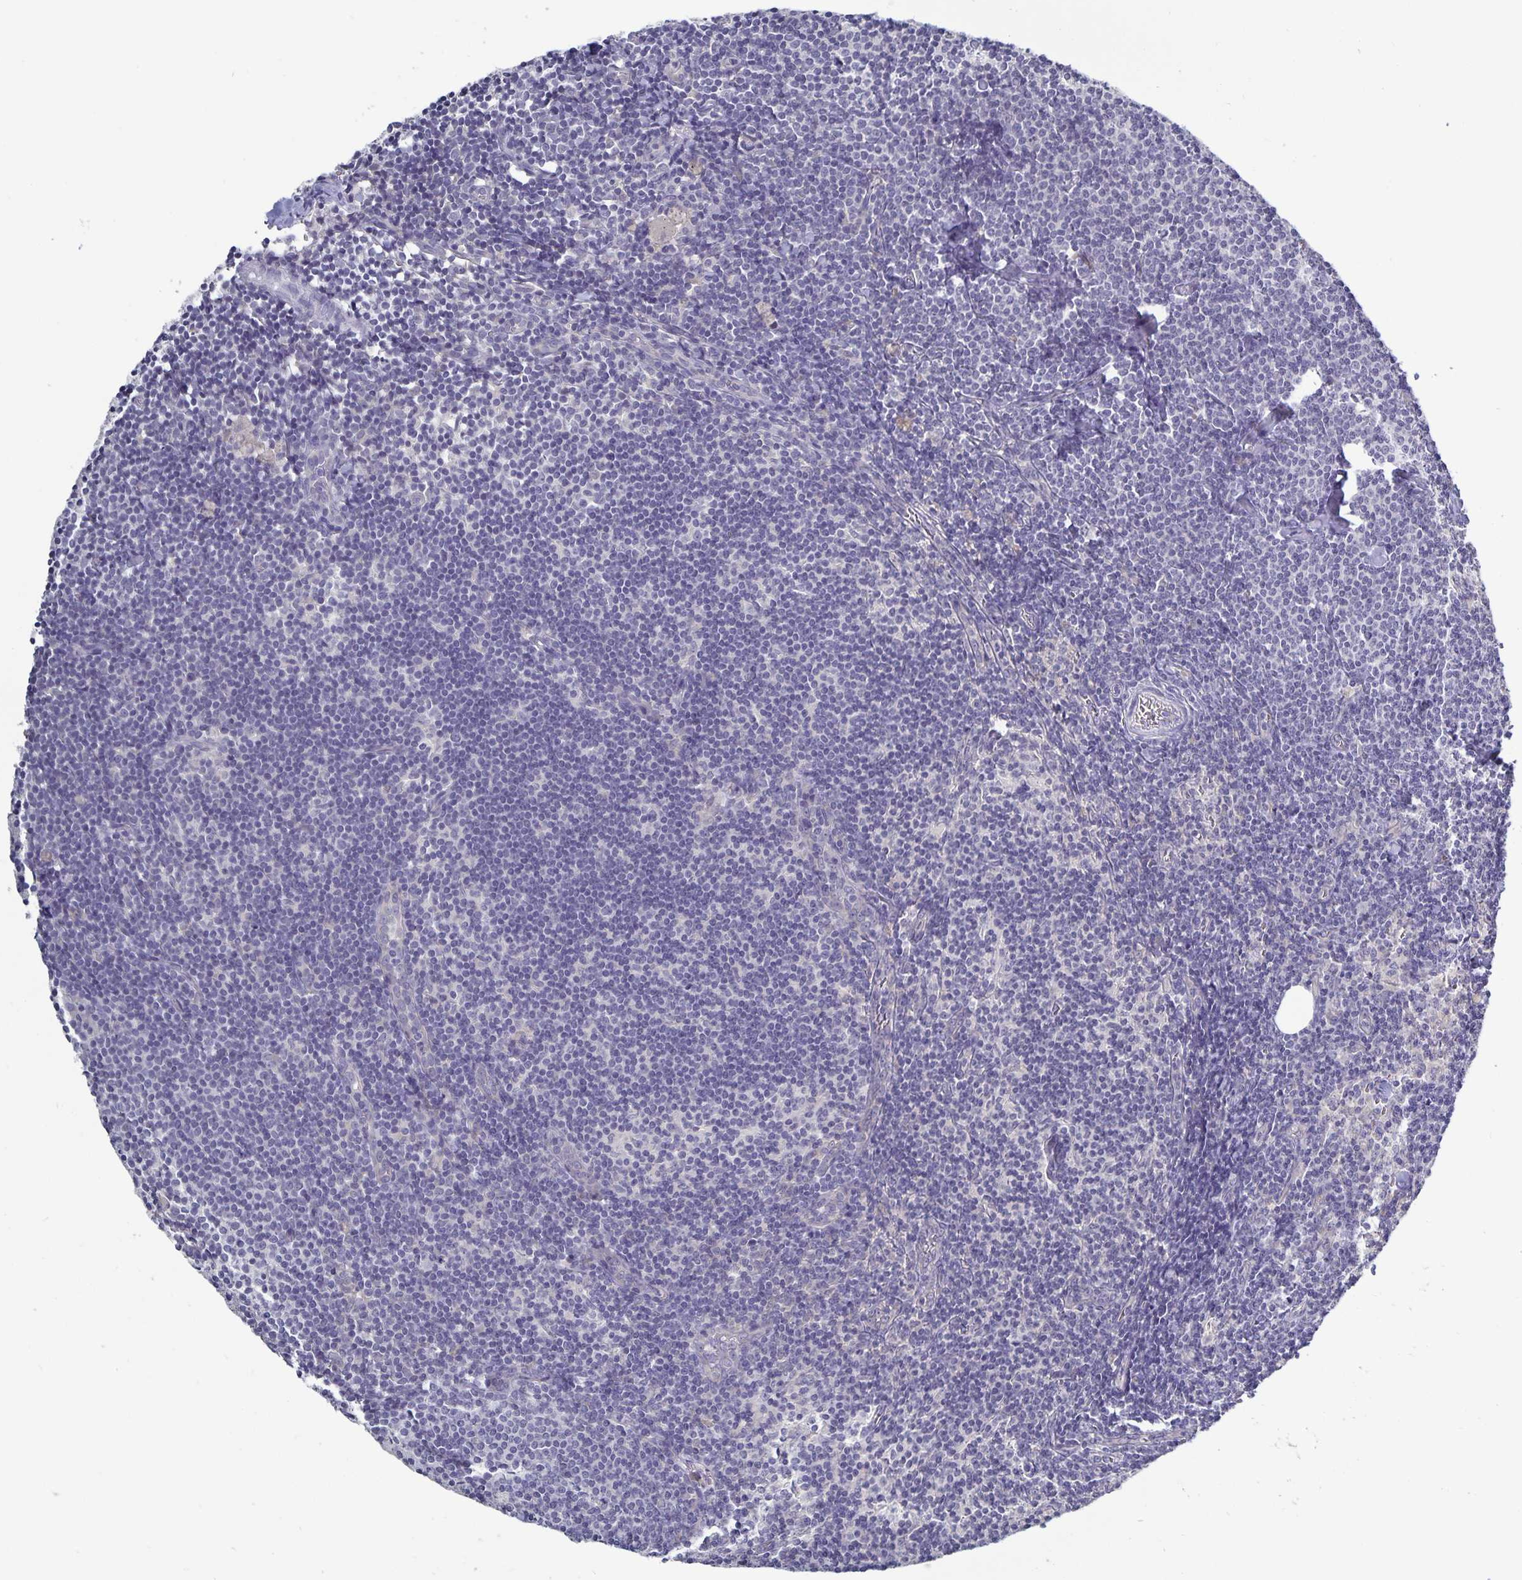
{"staining": {"intensity": "negative", "quantity": "none", "location": "none"}, "tissue": "lymph node", "cell_type": "Germinal center cells", "image_type": "normal", "snomed": [{"axis": "morphology", "description": "Normal tissue, NOS"}, {"axis": "topography", "description": "Lymph node"}], "caption": "Histopathology image shows no protein expression in germinal center cells of unremarkable lymph node.", "gene": "PLCB3", "patient": {"sex": "female", "age": 41}}